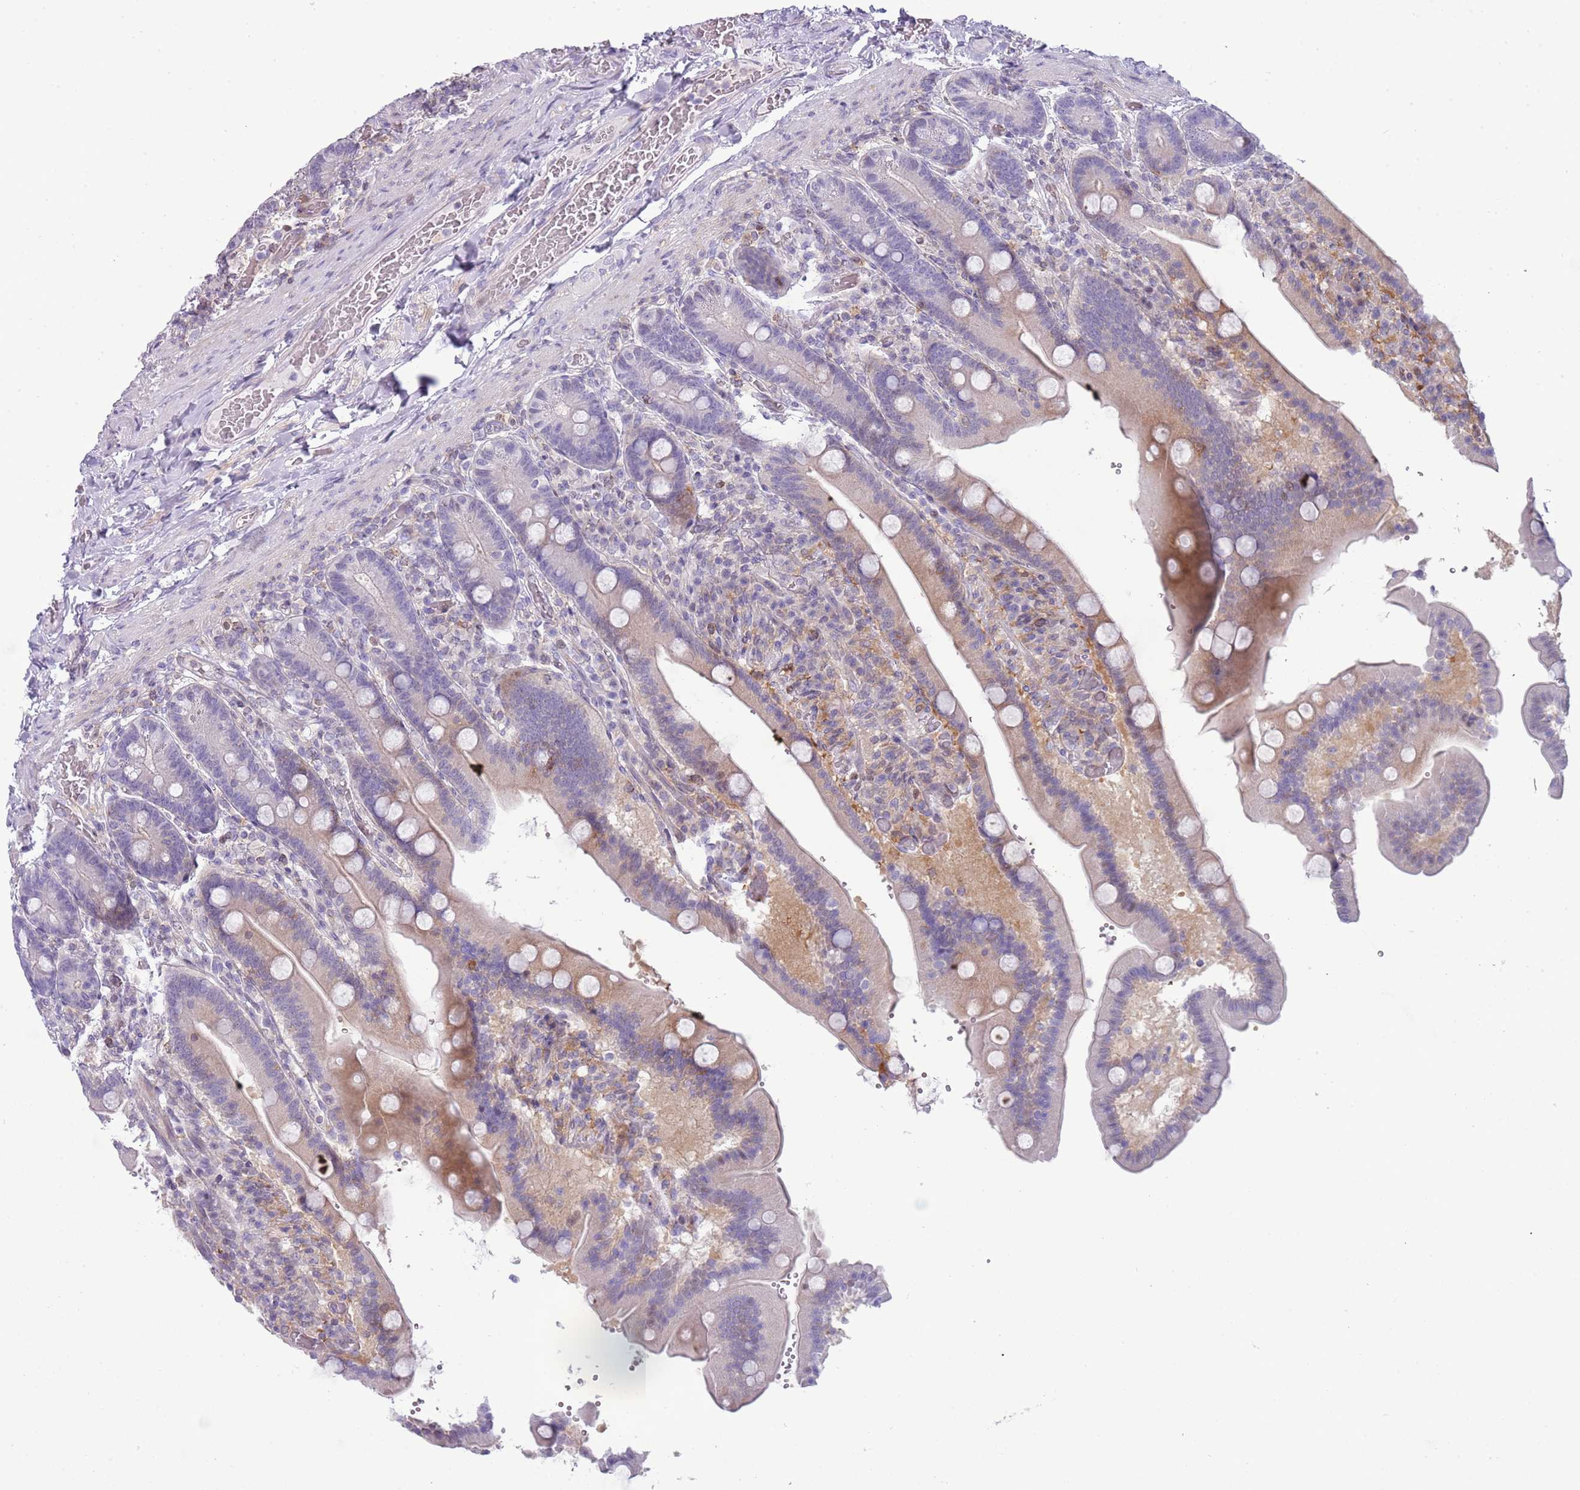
{"staining": {"intensity": "weak", "quantity": "<25%", "location": "cytoplasmic/membranous"}, "tissue": "duodenum", "cell_type": "Glandular cells", "image_type": "normal", "snomed": [{"axis": "morphology", "description": "Normal tissue, NOS"}, {"axis": "topography", "description": "Duodenum"}], "caption": "Glandular cells show no significant expression in unremarkable duodenum. (Stains: DAB immunohistochemistry (IHC) with hematoxylin counter stain, Microscopy: brightfield microscopy at high magnification).", "gene": "NBPF4", "patient": {"sex": "female", "age": 62}}